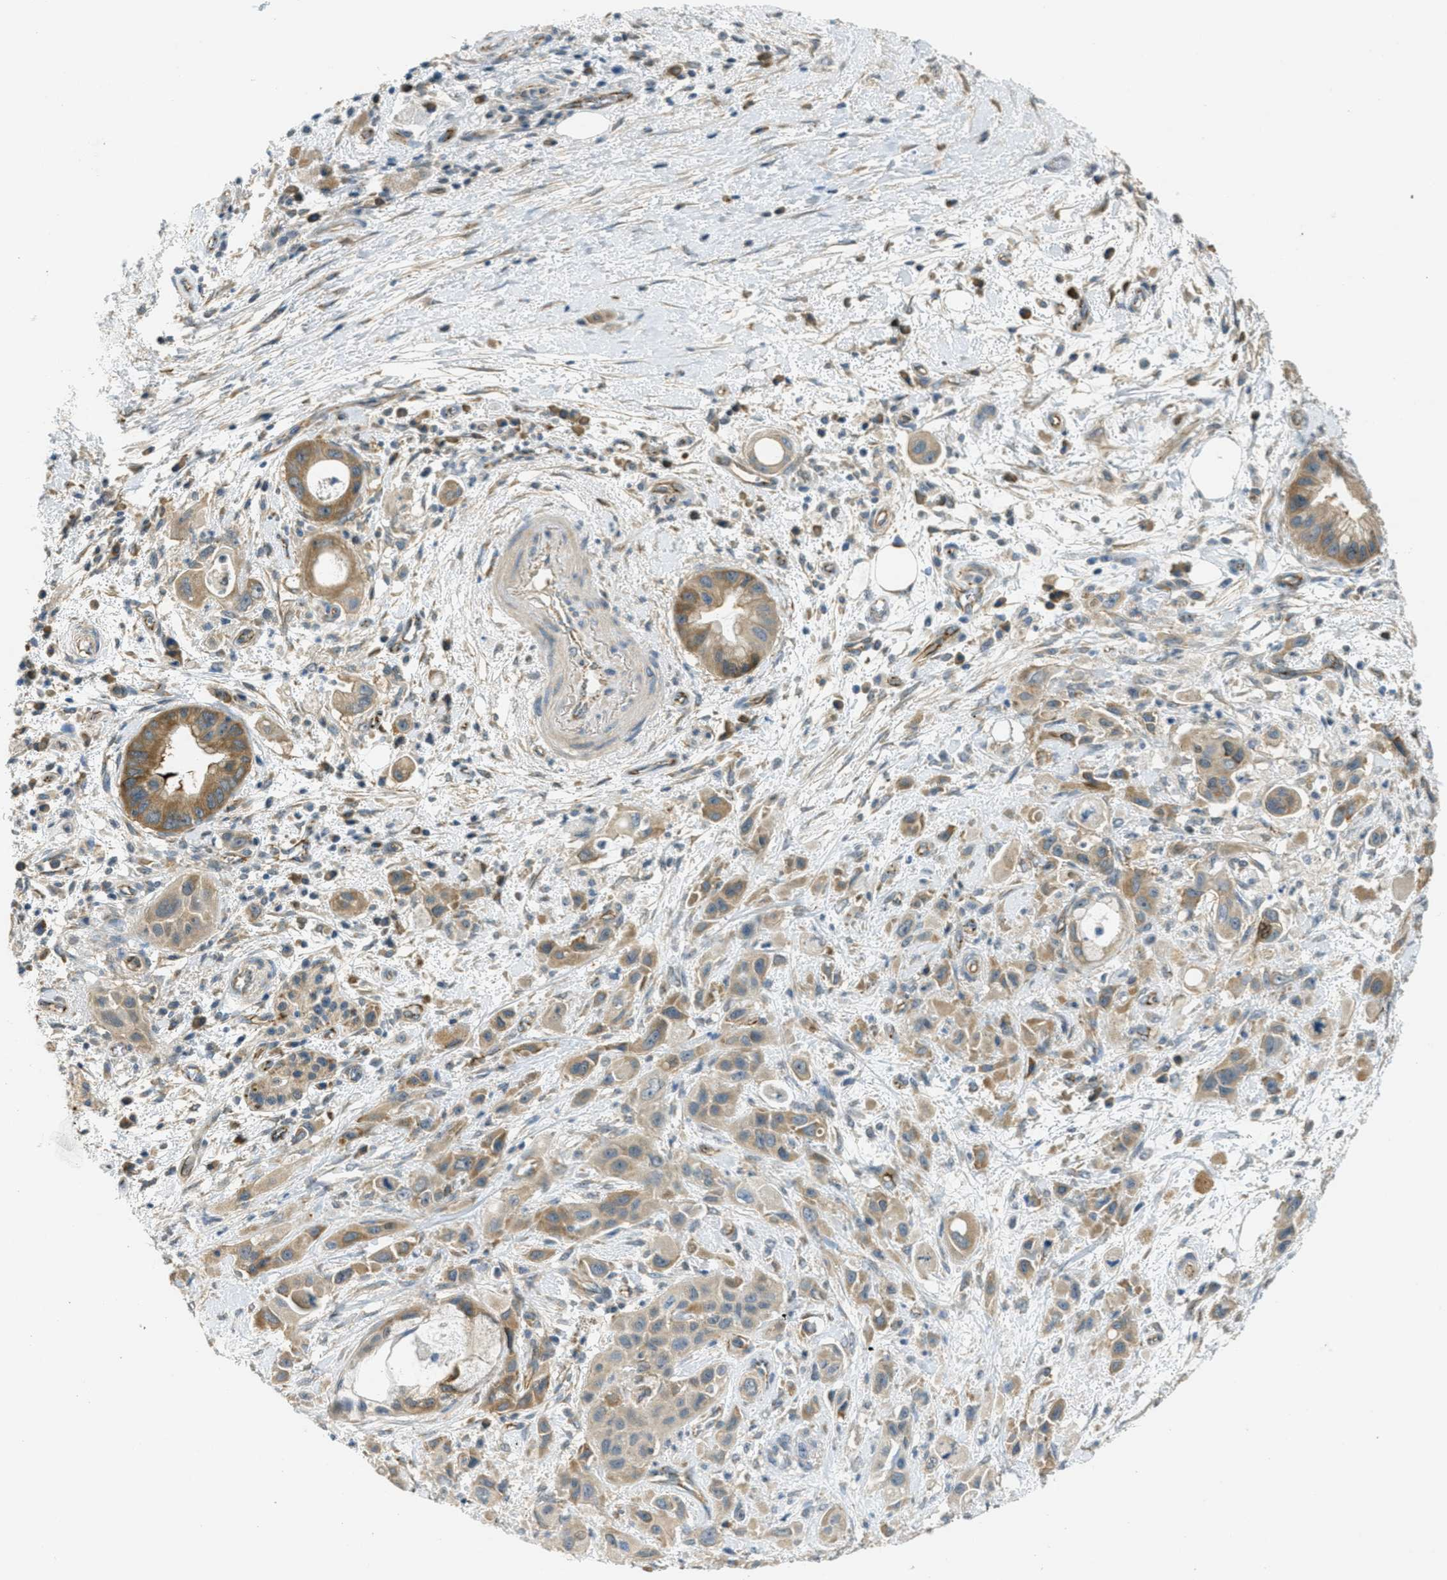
{"staining": {"intensity": "moderate", "quantity": ">75%", "location": "cytoplasmic/membranous"}, "tissue": "pancreatic cancer", "cell_type": "Tumor cells", "image_type": "cancer", "snomed": [{"axis": "morphology", "description": "Adenocarcinoma, NOS"}, {"axis": "topography", "description": "Pancreas"}], "caption": "Adenocarcinoma (pancreatic) tissue demonstrates moderate cytoplasmic/membranous staining in approximately >75% of tumor cells, visualized by immunohistochemistry. (DAB IHC, brown staining for protein, blue staining for nuclei).", "gene": "JCAD", "patient": {"sex": "female", "age": 73}}